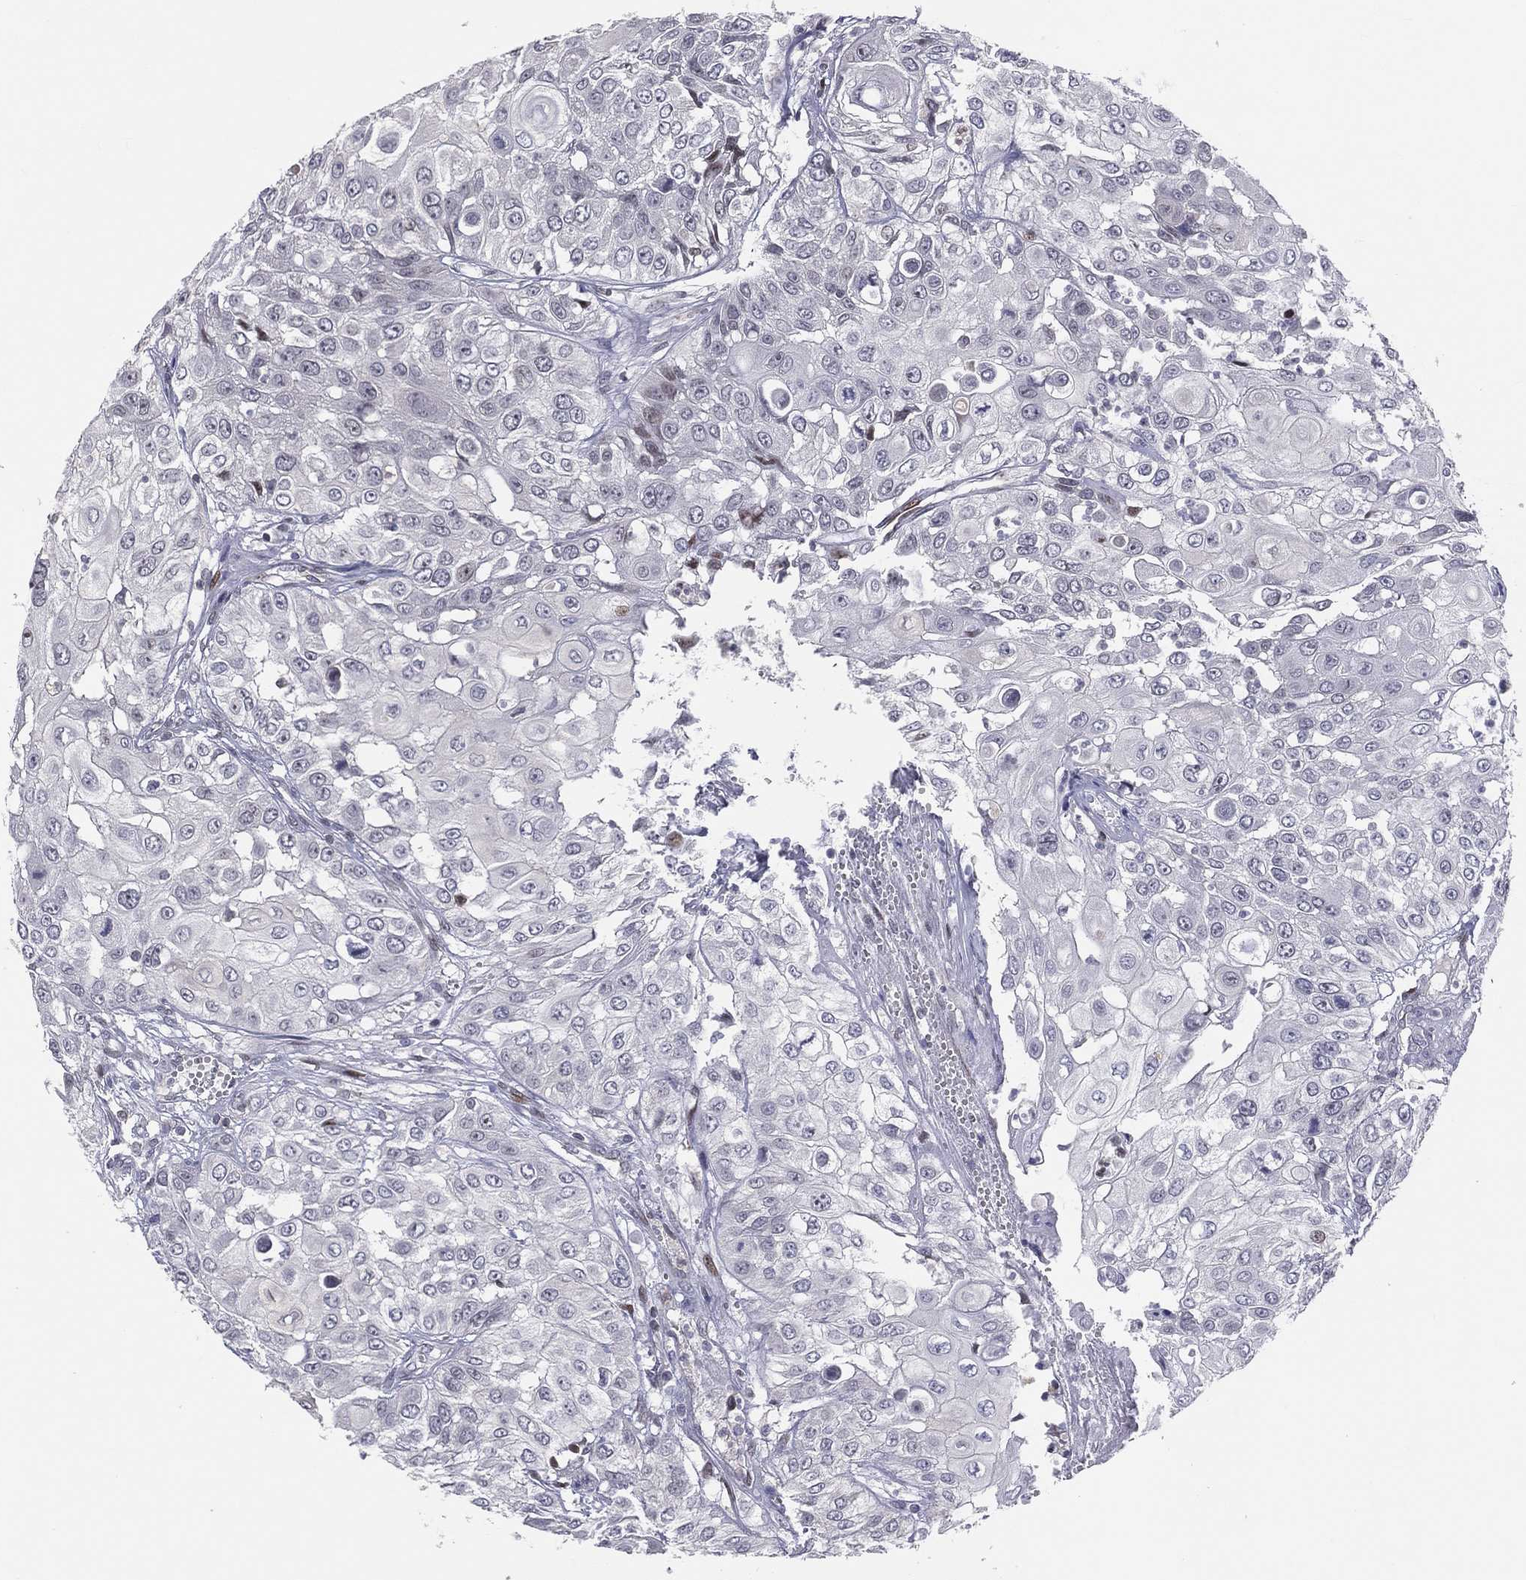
{"staining": {"intensity": "weak", "quantity": "<25%", "location": "nuclear"}, "tissue": "urothelial cancer", "cell_type": "Tumor cells", "image_type": "cancer", "snomed": [{"axis": "morphology", "description": "Urothelial carcinoma, High grade"}, {"axis": "topography", "description": "Urinary bladder"}], "caption": "Immunohistochemistry of human urothelial cancer exhibits no positivity in tumor cells. Brightfield microscopy of IHC stained with DAB (3,3'-diaminobenzidine) (brown) and hematoxylin (blue), captured at high magnification.", "gene": "DBF4B", "patient": {"sex": "female", "age": 79}}